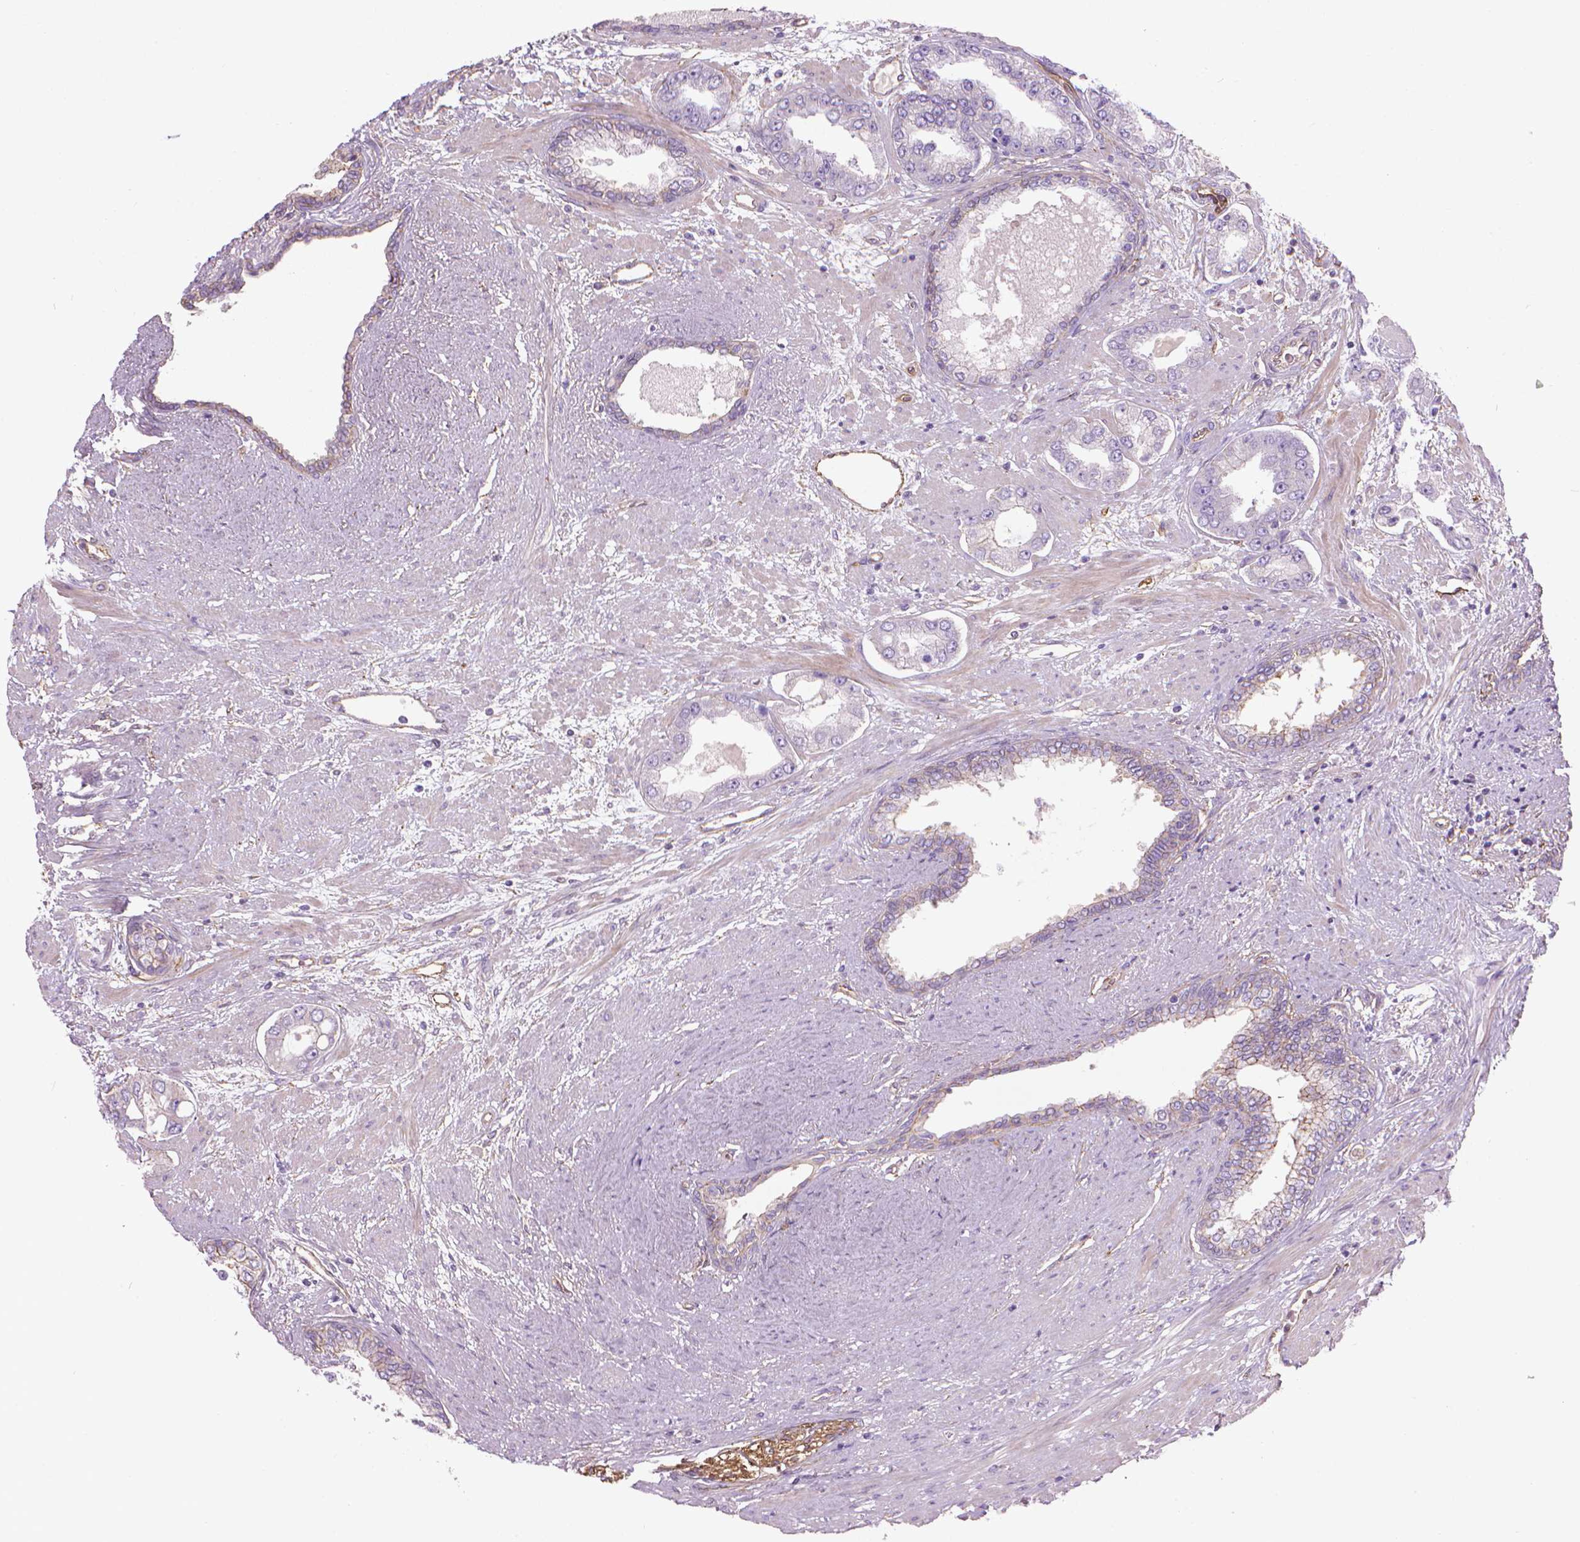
{"staining": {"intensity": "negative", "quantity": "none", "location": "none"}, "tissue": "prostate cancer", "cell_type": "Tumor cells", "image_type": "cancer", "snomed": [{"axis": "morphology", "description": "Adenocarcinoma, Low grade"}, {"axis": "topography", "description": "Prostate"}], "caption": "A high-resolution photomicrograph shows immunohistochemistry (IHC) staining of prostate cancer (low-grade adenocarcinoma), which displays no significant positivity in tumor cells.", "gene": "TENT5A", "patient": {"sex": "male", "age": 60}}